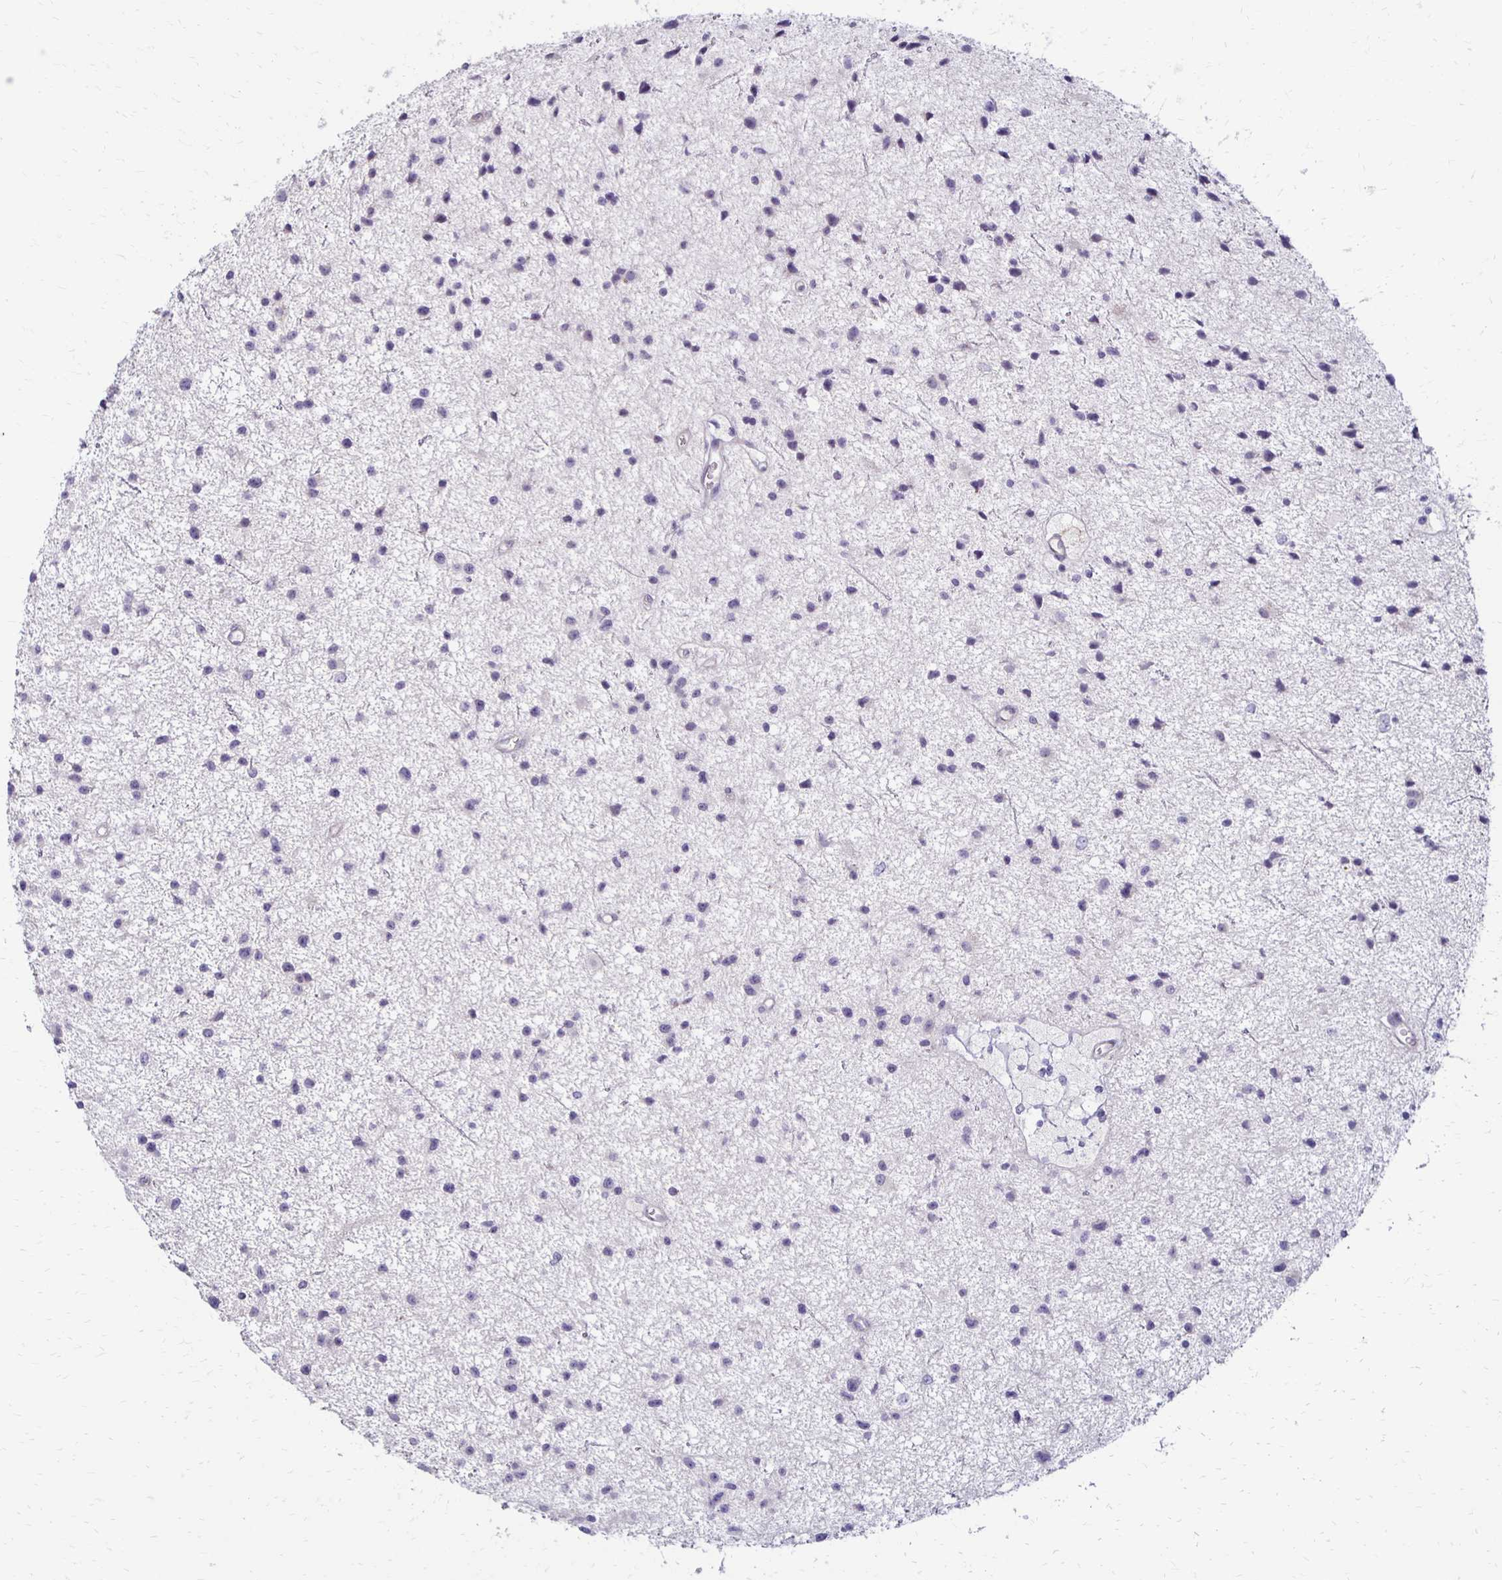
{"staining": {"intensity": "negative", "quantity": "none", "location": "none"}, "tissue": "glioma", "cell_type": "Tumor cells", "image_type": "cancer", "snomed": [{"axis": "morphology", "description": "Glioma, malignant, Low grade"}, {"axis": "topography", "description": "Brain"}], "caption": "High magnification brightfield microscopy of glioma stained with DAB (brown) and counterstained with hematoxylin (blue): tumor cells show no significant expression.", "gene": "KATNBL1", "patient": {"sex": "male", "age": 43}}